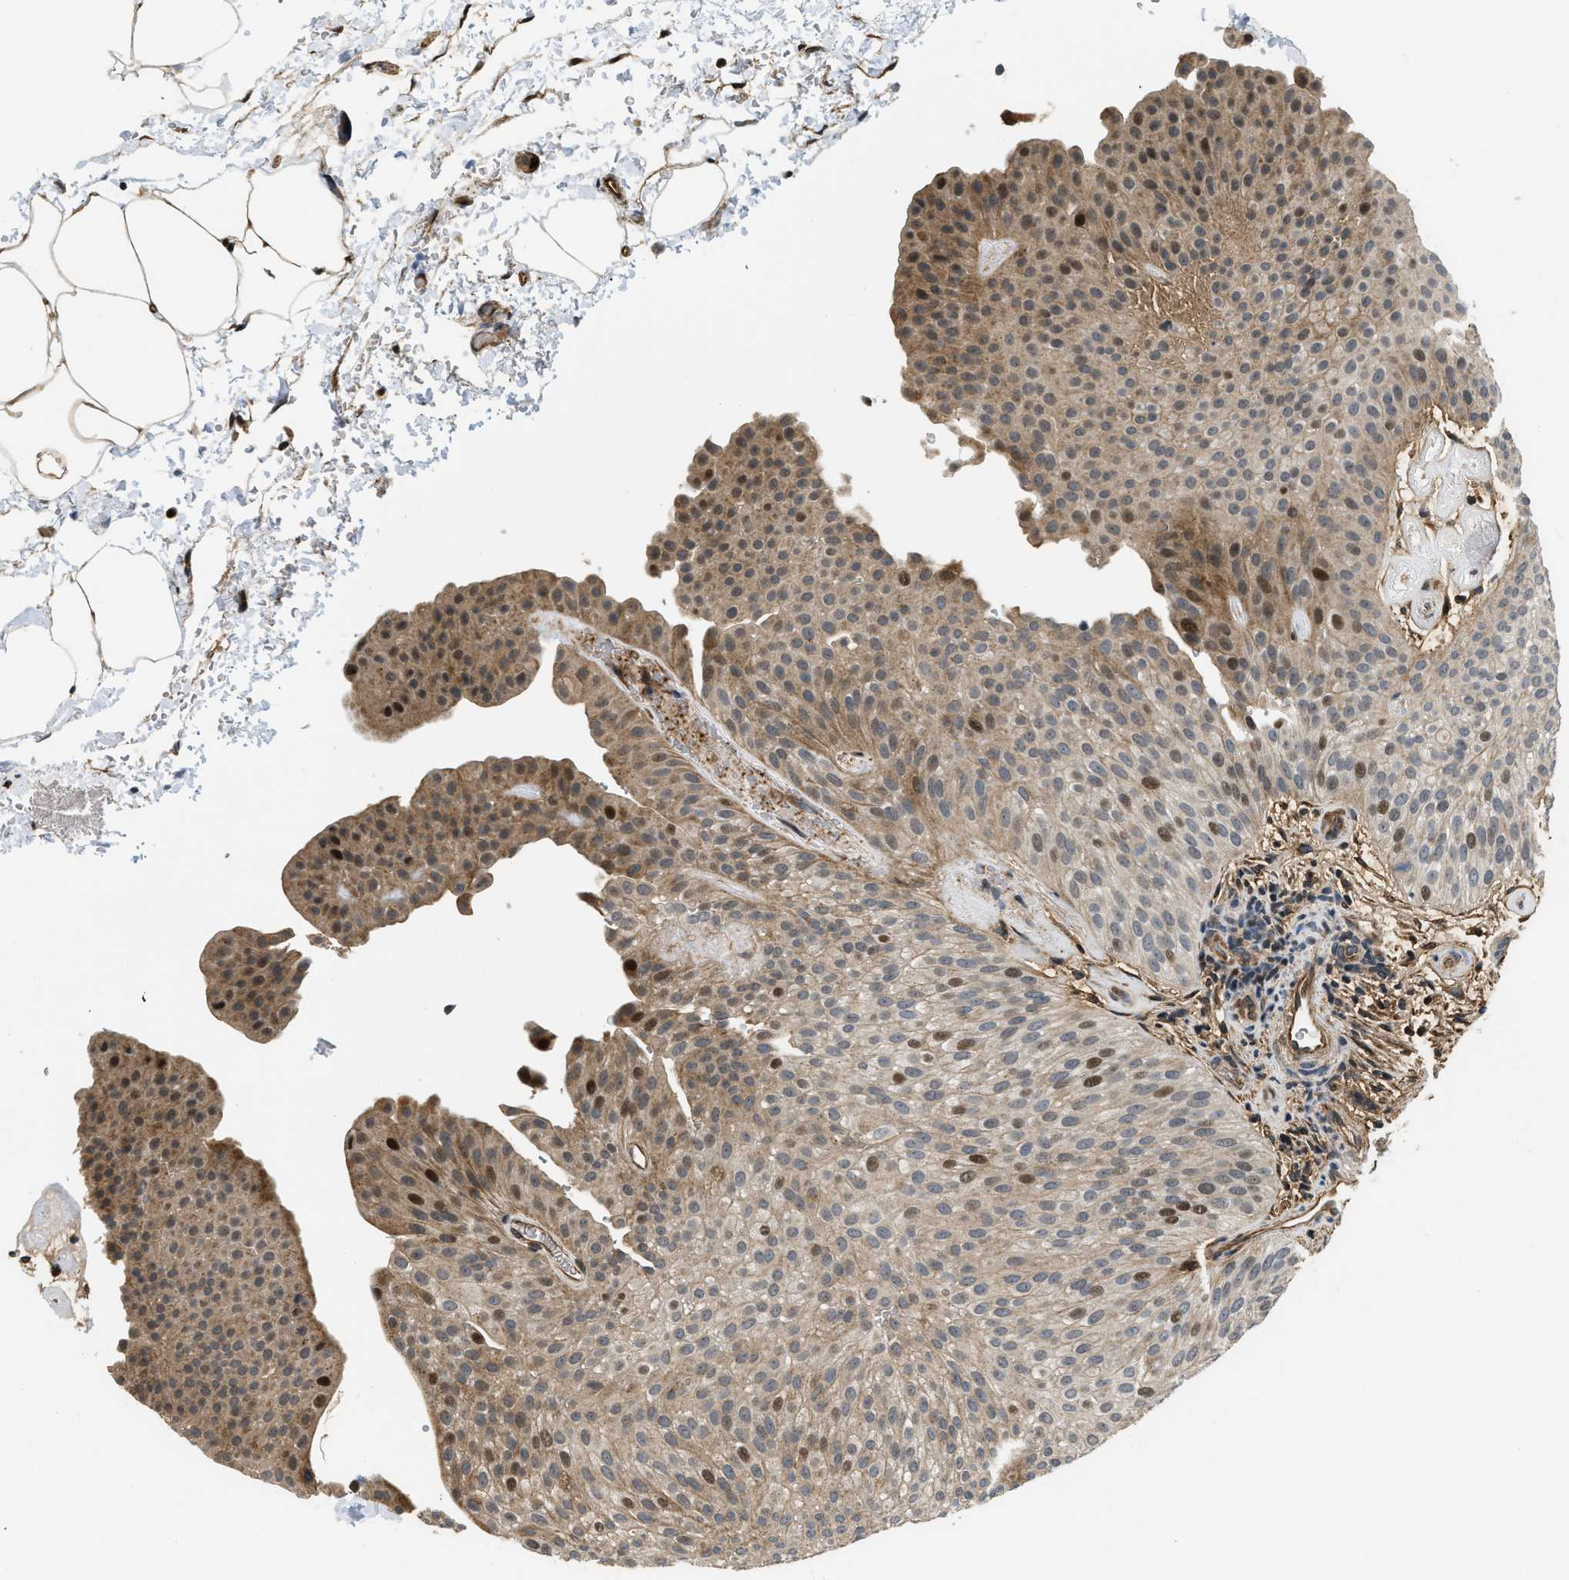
{"staining": {"intensity": "moderate", "quantity": ">75%", "location": "cytoplasmic/membranous,nuclear"}, "tissue": "urothelial cancer", "cell_type": "Tumor cells", "image_type": "cancer", "snomed": [{"axis": "morphology", "description": "Urothelial carcinoma, Low grade"}, {"axis": "topography", "description": "Urinary bladder"}], "caption": "Immunohistochemical staining of human urothelial cancer shows moderate cytoplasmic/membranous and nuclear protein expression in about >75% of tumor cells.", "gene": "LTA4H", "patient": {"sex": "female", "age": 60}}